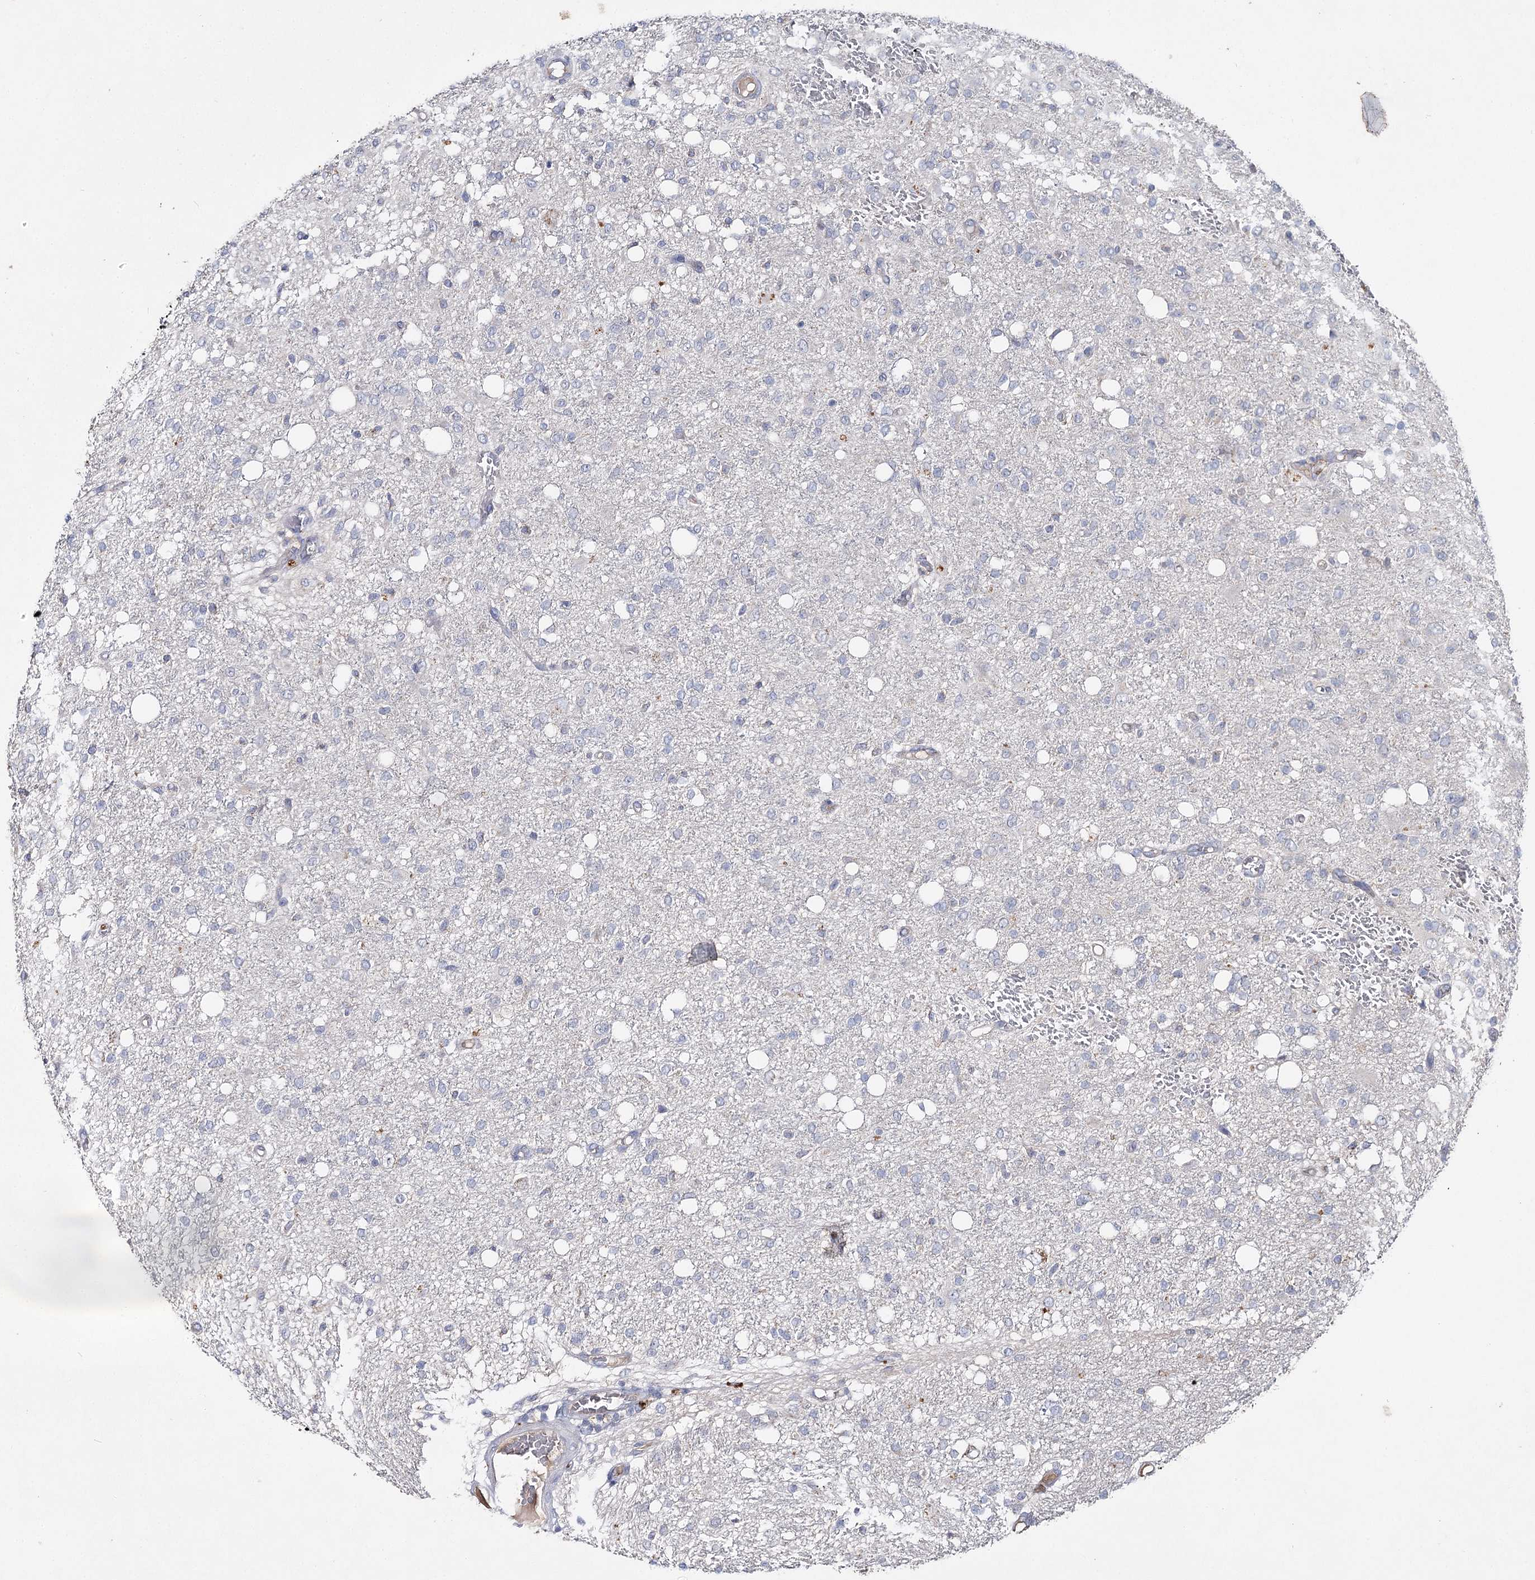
{"staining": {"intensity": "negative", "quantity": "none", "location": "none"}, "tissue": "glioma", "cell_type": "Tumor cells", "image_type": "cancer", "snomed": [{"axis": "morphology", "description": "Glioma, malignant, High grade"}, {"axis": "topography", "description": "Brain"}], "caption": "Immunohistochemical staining of human glioma reveals no significant expression in tumor cells.", "gene": "IL1RAP", "patient": {"sex": "female", "age": 59}}